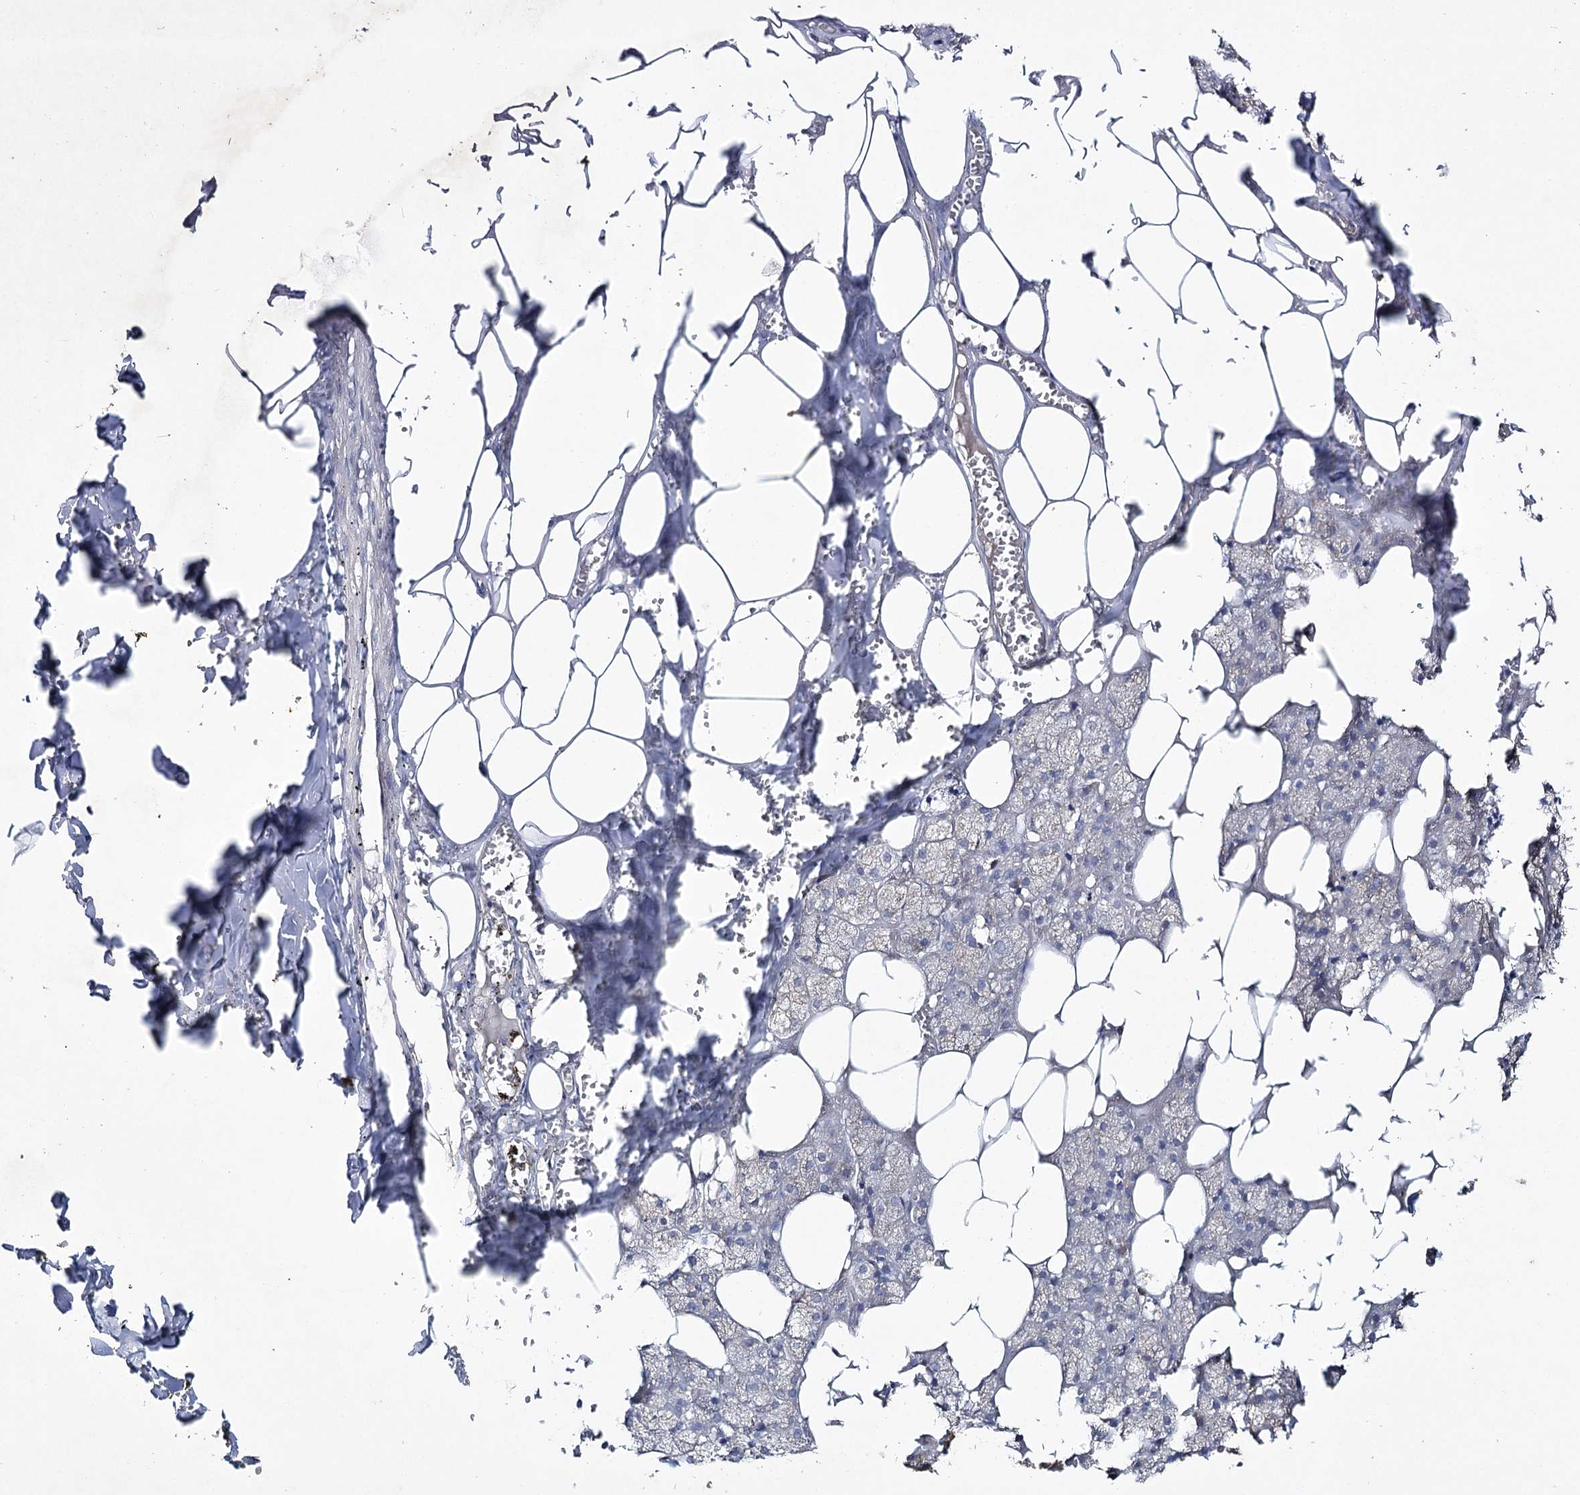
{"staining": {"intensity": "weak", "quantity": "<25%", "location": "cytoplasmic/membranous"}, "tissue": "salivary gland", "cell_type": "Glandular cells", "image_type": "normal", "snomed": [{"axis": "morphology", "description": "Normal tissue, NOS"}, {"axis": "topography", "description": "Salivary gland"}], "caption": "IHC of benign salivary gland demonstrates no staining in glandular cells.", "gene": "SEMA4G", "patient": {"sex": "male", "age": 62}}